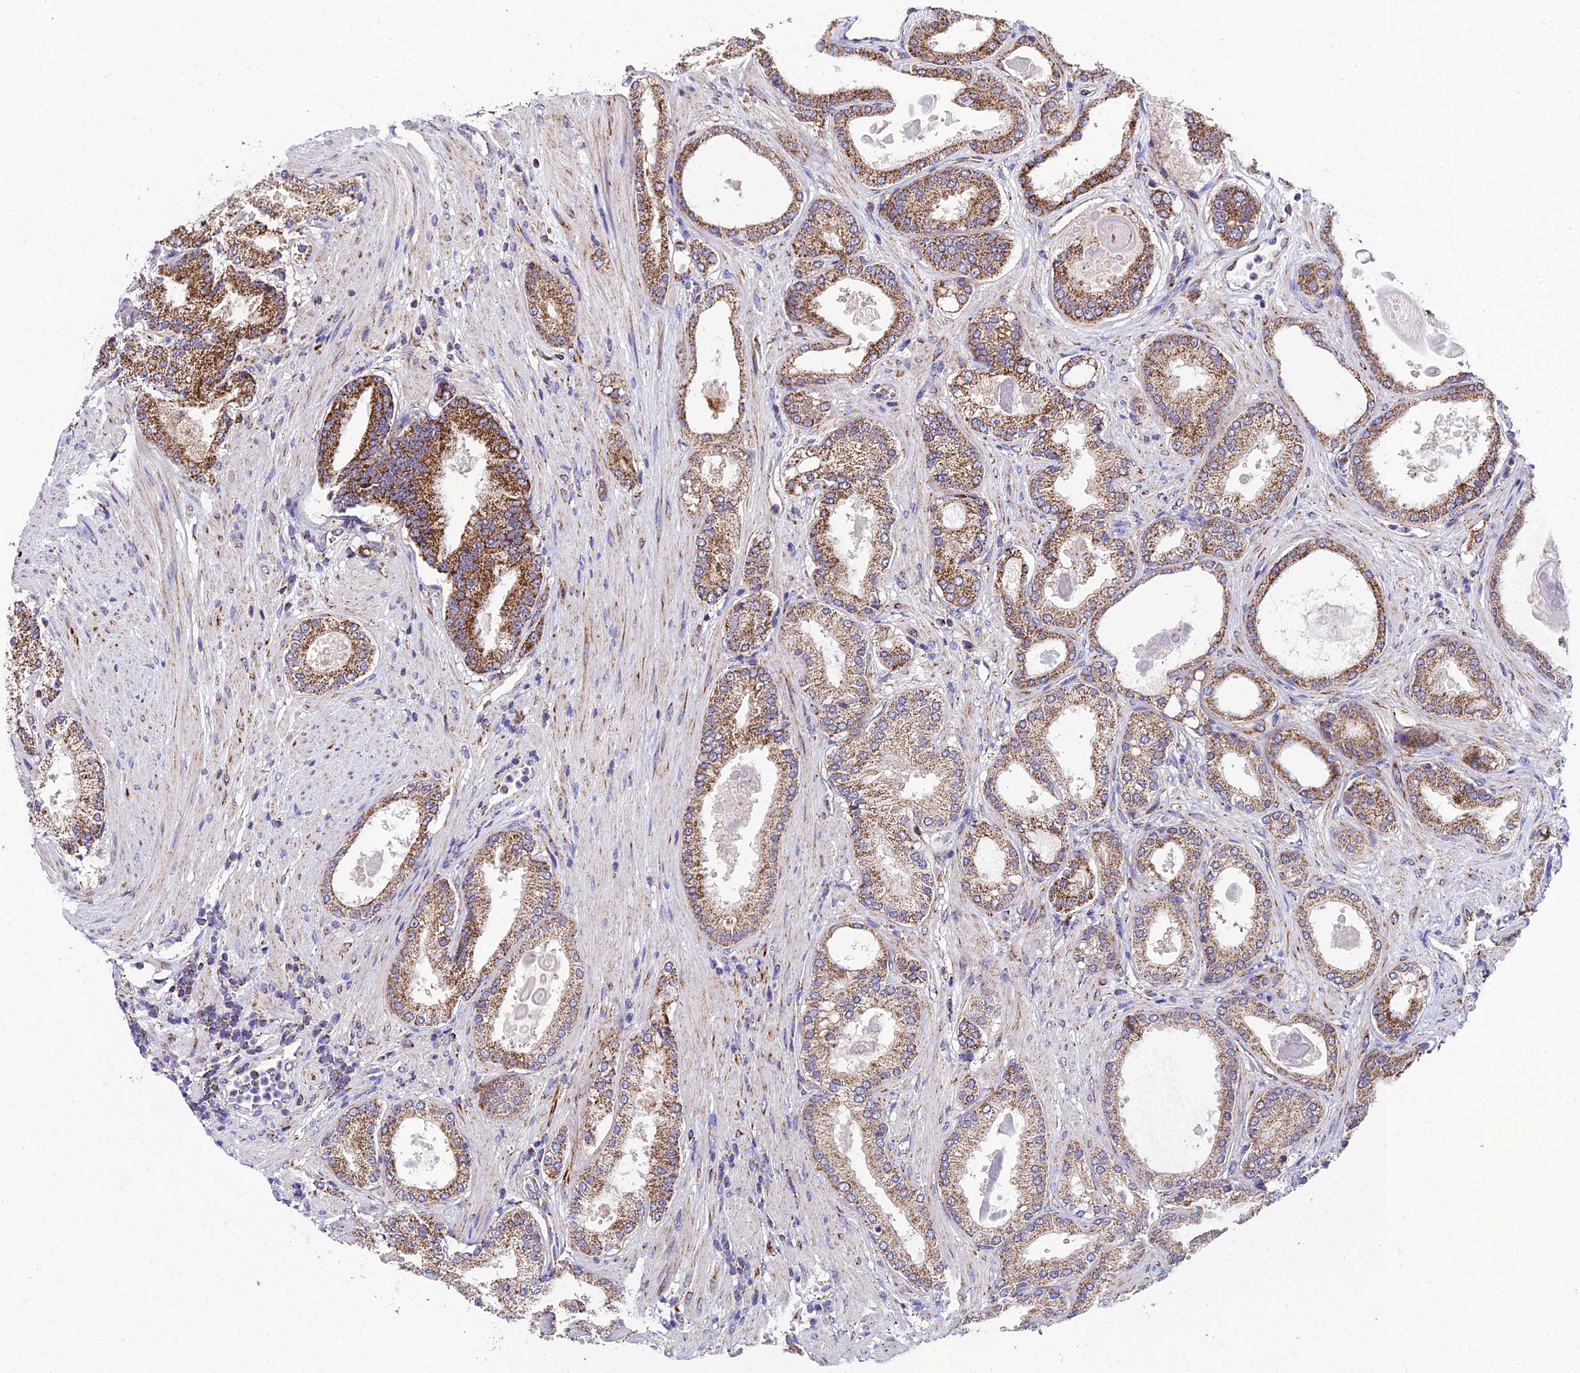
{"staining": {"intensity": "strong", "quantity": ">75%", "location": "cytoplasmic/membranous"}, "tissue": "prostate cancer", "cell_type": "Tumor cells", "image_type": "cancer", "snomed": [{"axis": "morphology", "description": "Adenocarcinoma, Low grade"}, {"axis": "topography", "description": "Prostate"}], "caption": "Immunohistochemistry (IHC) (DAB) staining of human prostate cancer (adenocarcinoma (low-grade)) shows strong cytoplasmic/membranous protein expression in approximately >75% of tumor cells. (DAB = brown stain, brightfield microscopy at high magnification).", "gene": "PSMD2", "patient": {"sex": "male", "age": 59}}